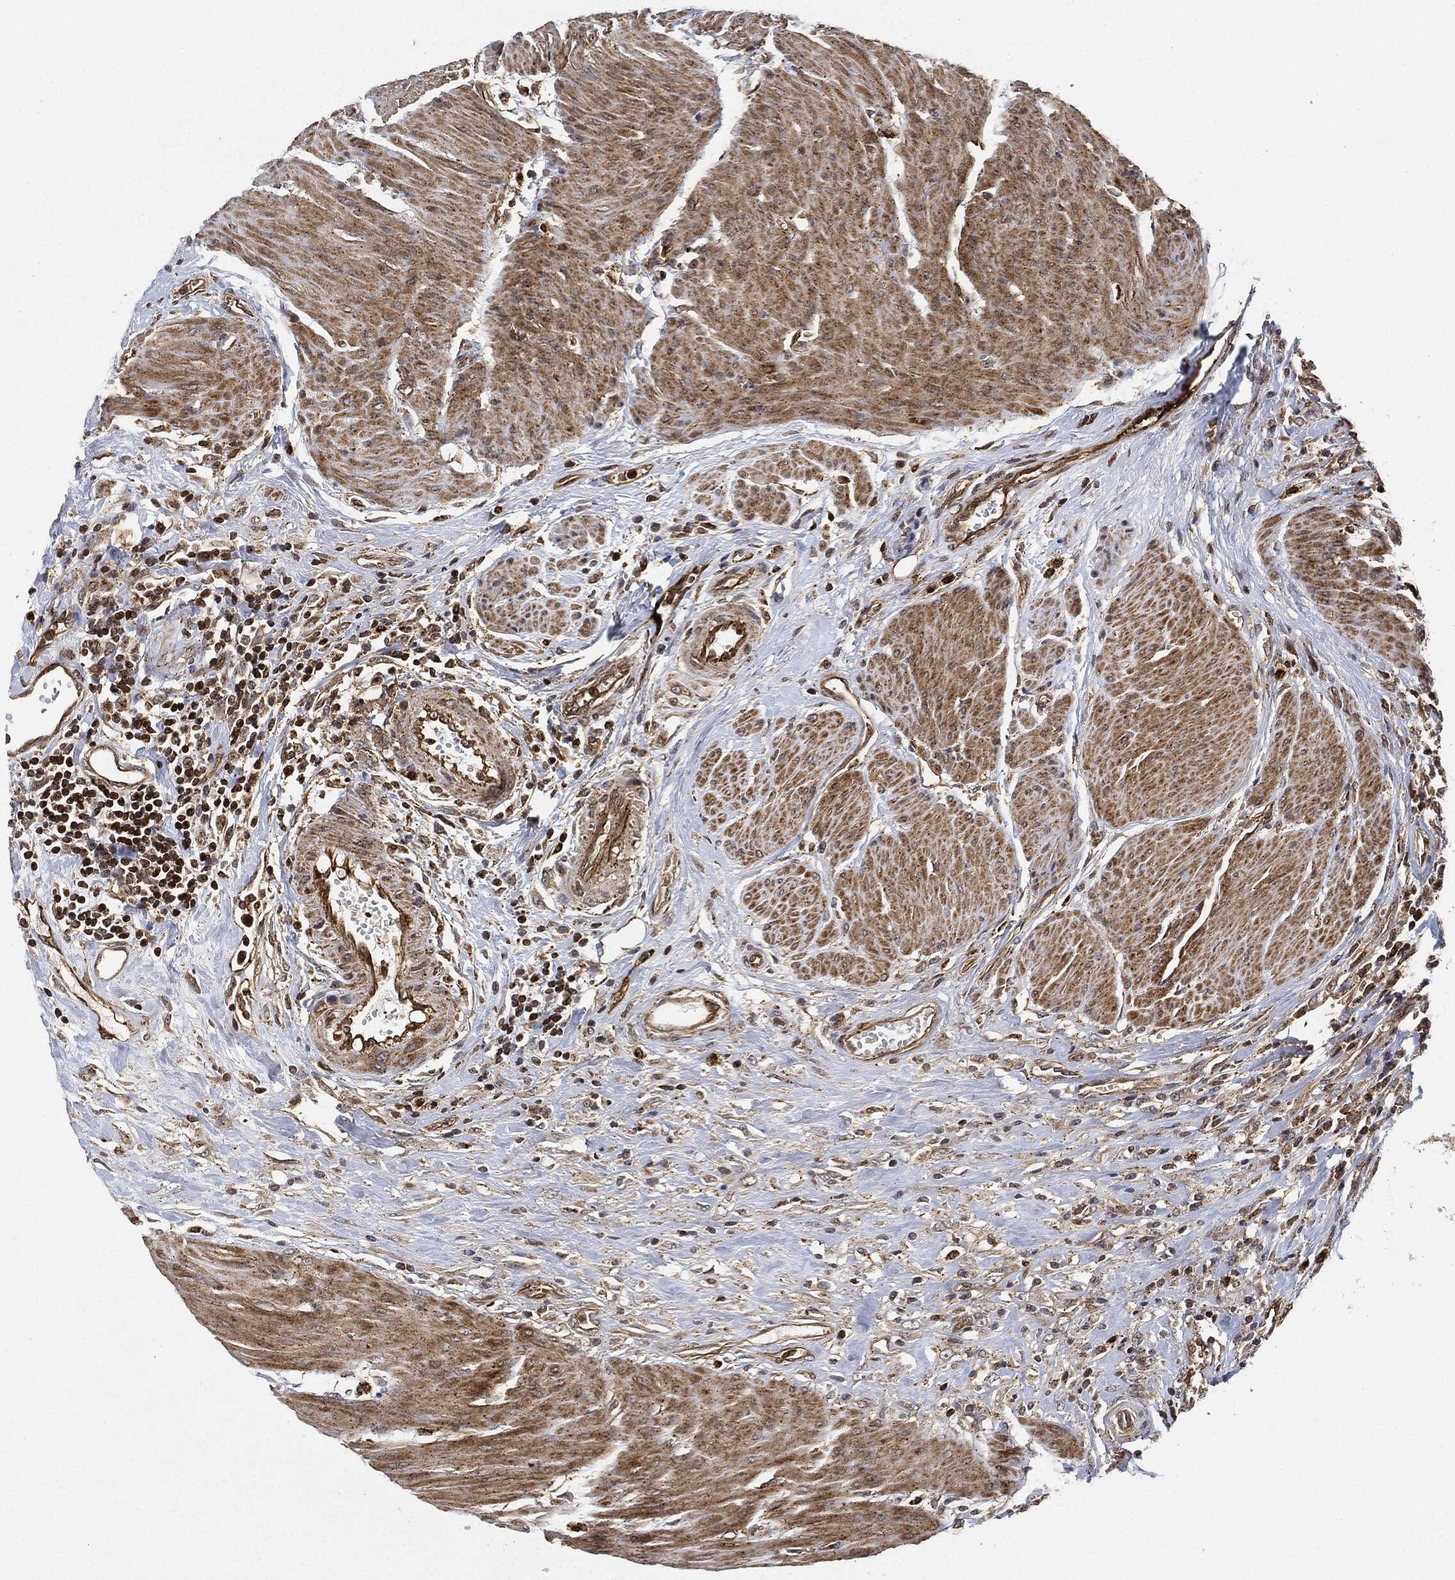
{"staining": {"intensity": "negative", "quantity": "none", "location": "none"}, "tissue": "urothelial cancer", "cell_type": "Tumor cells", "image_type": "cancer", "snomed": [{"axis": "morphology", "description": "Urothelial carcinoma, High grade"}, {"axis": "topography", "description": "Urinary bladder"}], "caption": "High magnification brightfield microscopy of urothelial cancer stained with DAB (brown) and counterstained with hematoxylin (blue): tumor cells show no significant positivity.", "gene": "MAP3K3", "patient": {"sex": "male", "age": 35}}